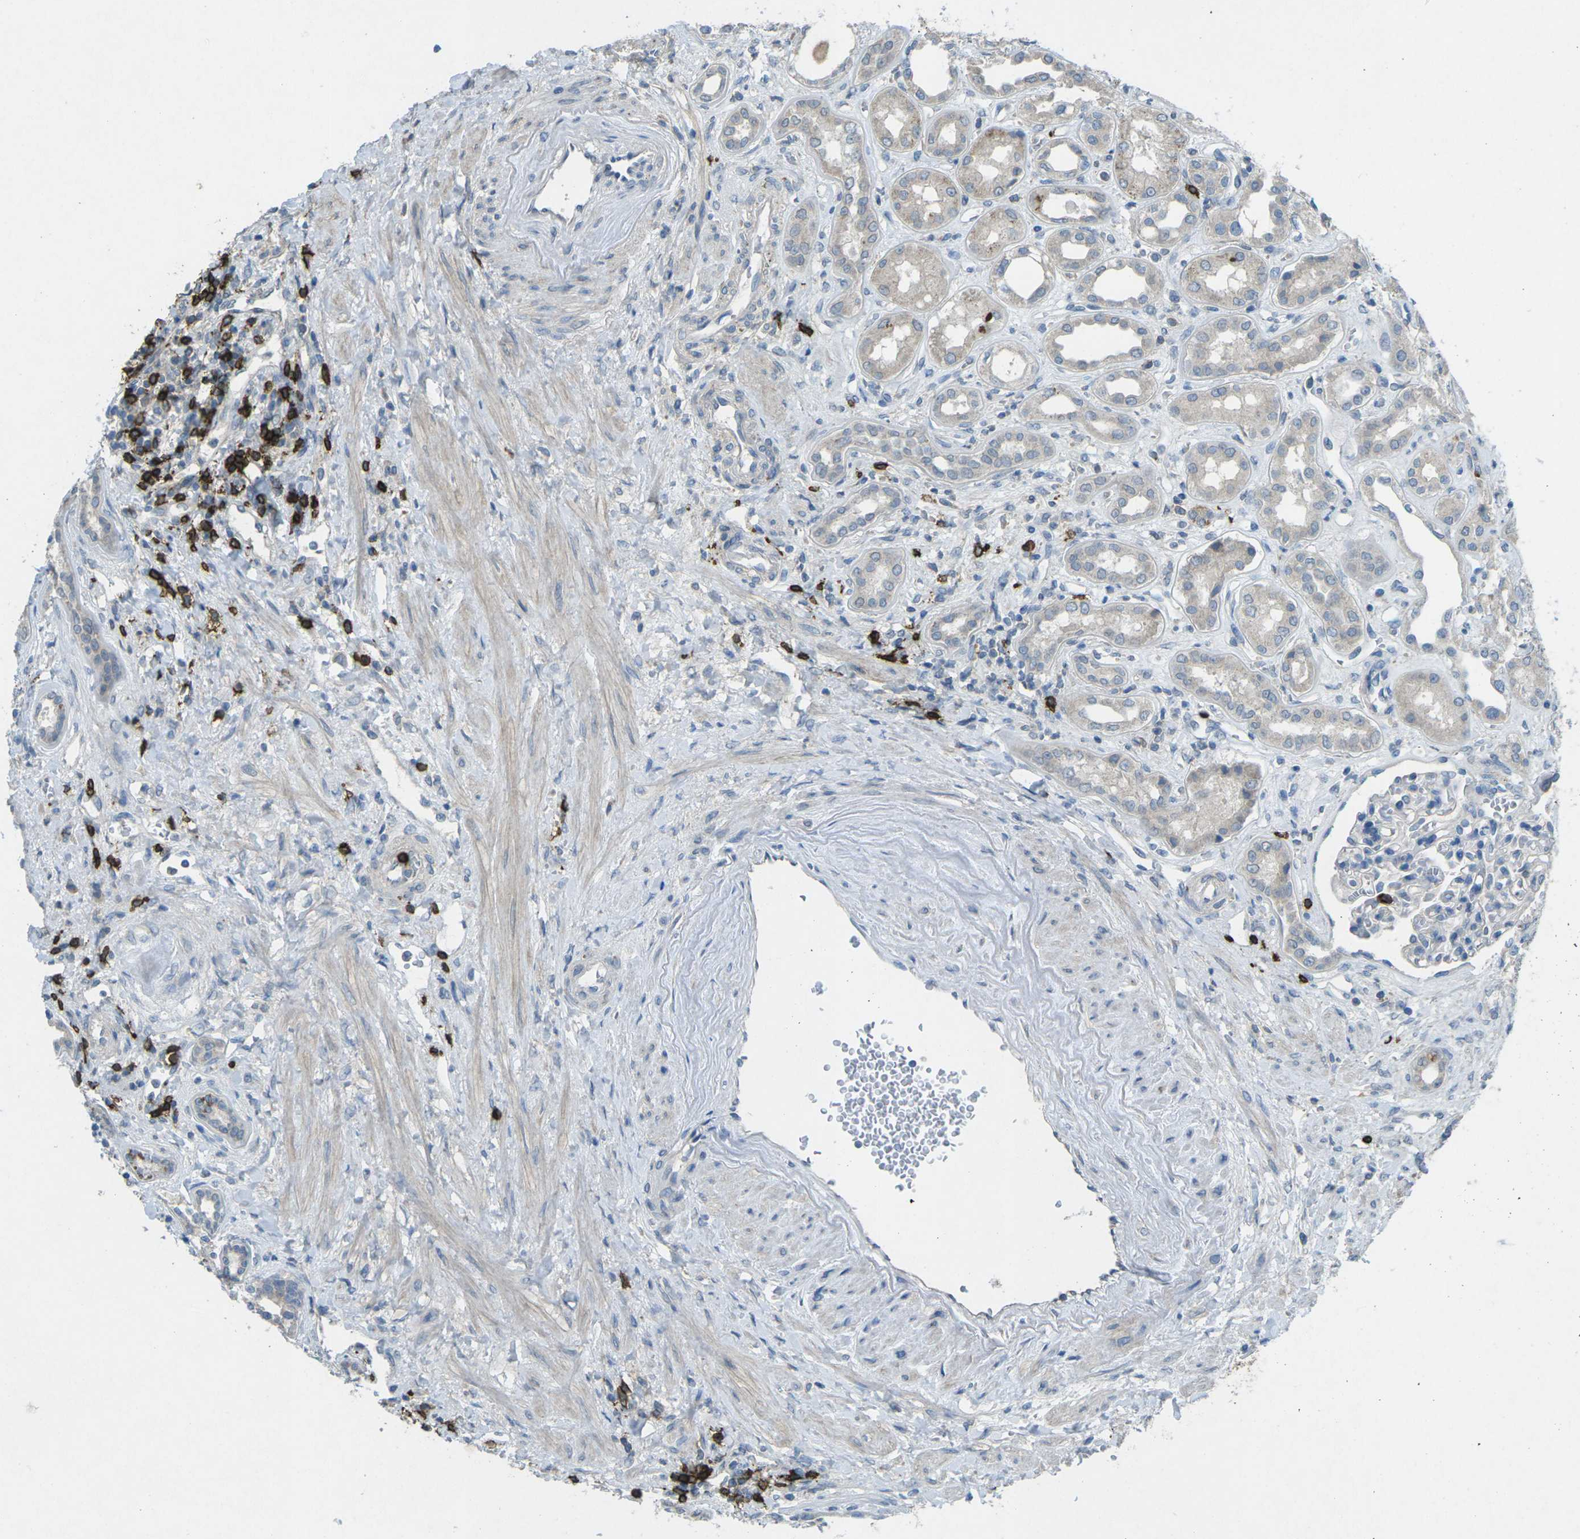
{"staining": {"intensity": "negative", "quantity": "none", "location": "none"}, "tissue": "kidney", "cell_type": "Cells in glomeruli", "image_type": "normal", "snomed": [{"axis": "morphology", "description": "Normal tissue, NOS"}, {"axis": "topography", "description": "Kidney"}], "caption": "A high-resolution photomicrograph shows immunohistochemistry staining of unremarkable kidney, which demonstrates no significant expression in cells in glomeruli. (Brightfield microscopy of DAB IHC at high magnification).", "gene": "CD19", "patient": {"sex": "male", "age": 59}}